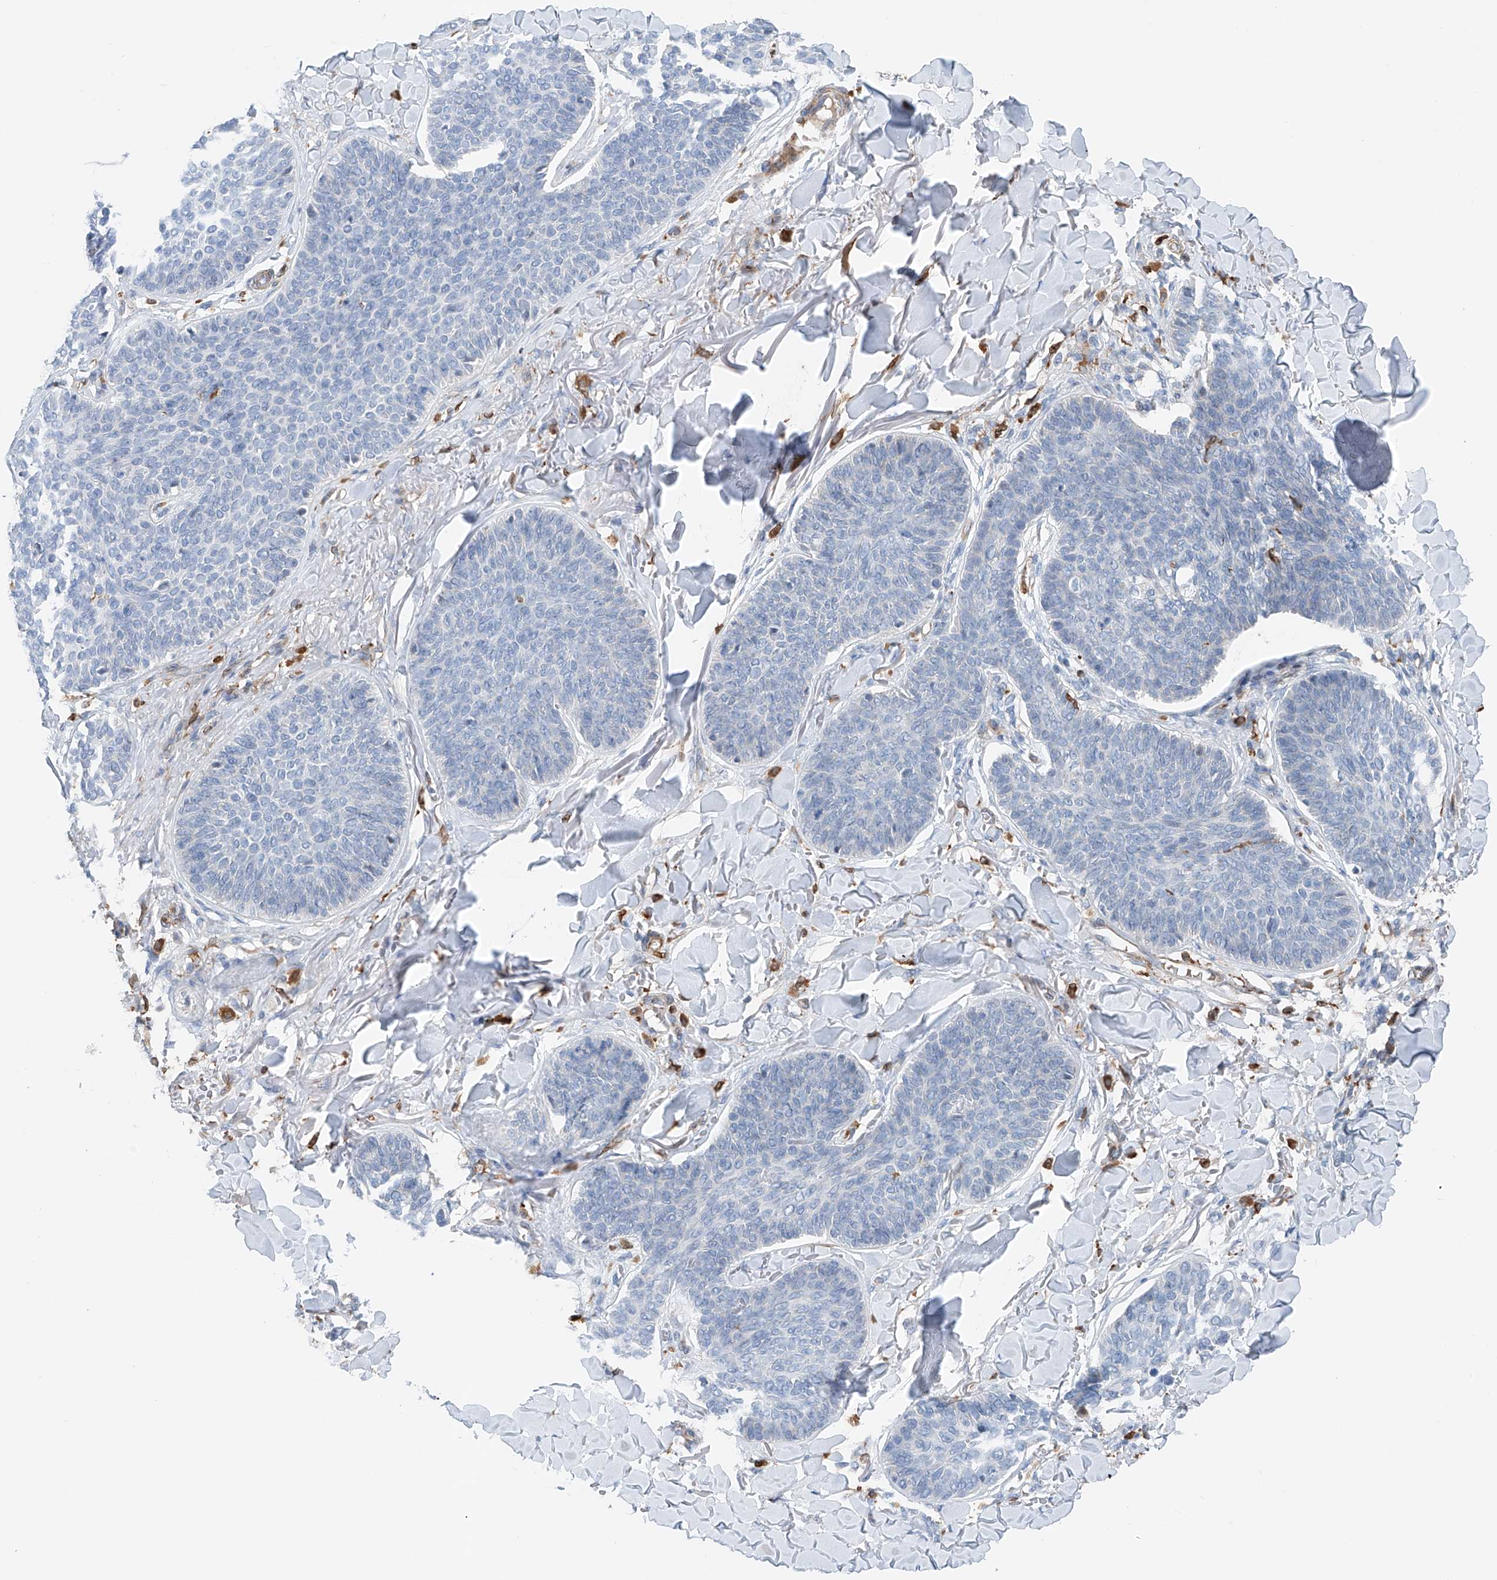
{"staining": {"intensity": "negative", "quantity": "none", "location": "none"}, "tissue": "skin cancer", "cell_type": "Tumor cells", "image_type": "cancer", "snomed": [{"axis": "morphology", "description": "Basal cell carcinoma"}, {"axis": "topography", "description": "Skin"}], "caption": "Immunohistochemical staining of skin basal cell carcinoma exhibits no significant staining in tumor cells. (IHC, brightfield microscopy, high magnification).", "gene": "TBXAS1", "patient": {"sex": "male", "age": 85}}